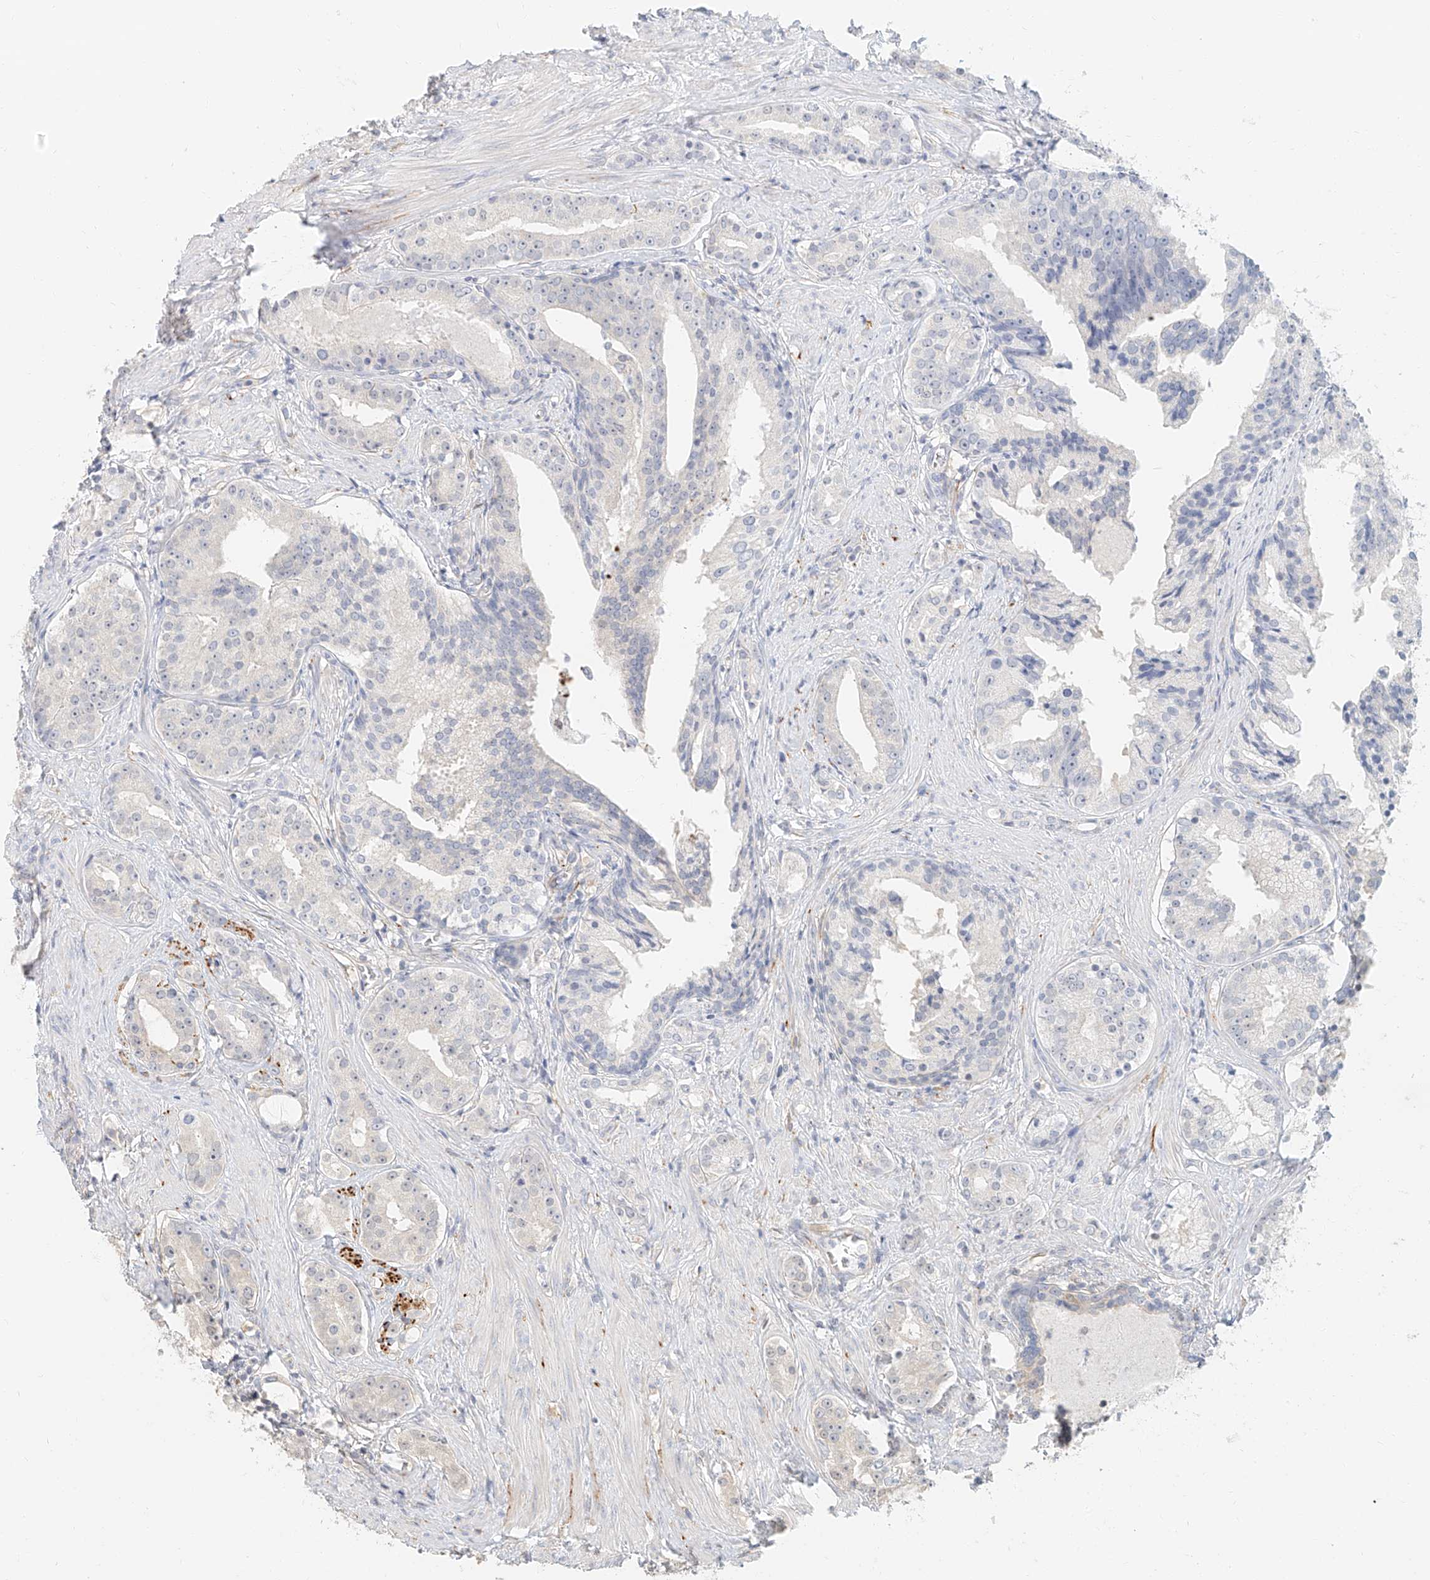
{"staining": {"intensity": "negative", "quantity": "none", "location": "none"}, "tissue": "prostate cancer", "cell_type": "Tumor cells", "image_type": "cancer", "snomed": [{"axis": "morphology", "description": "Adenocarcinoma, High grade"}, {"axis": "topography", "description": "Prostate"}], "caption": "Prostate cancer (adenocarcinoma (high-grade)) was stained to show a protein in brown. There is no significant expression in tumor cells.", "gene": "NAP1L1", "patient": {"sex": "male", "age": 58}}